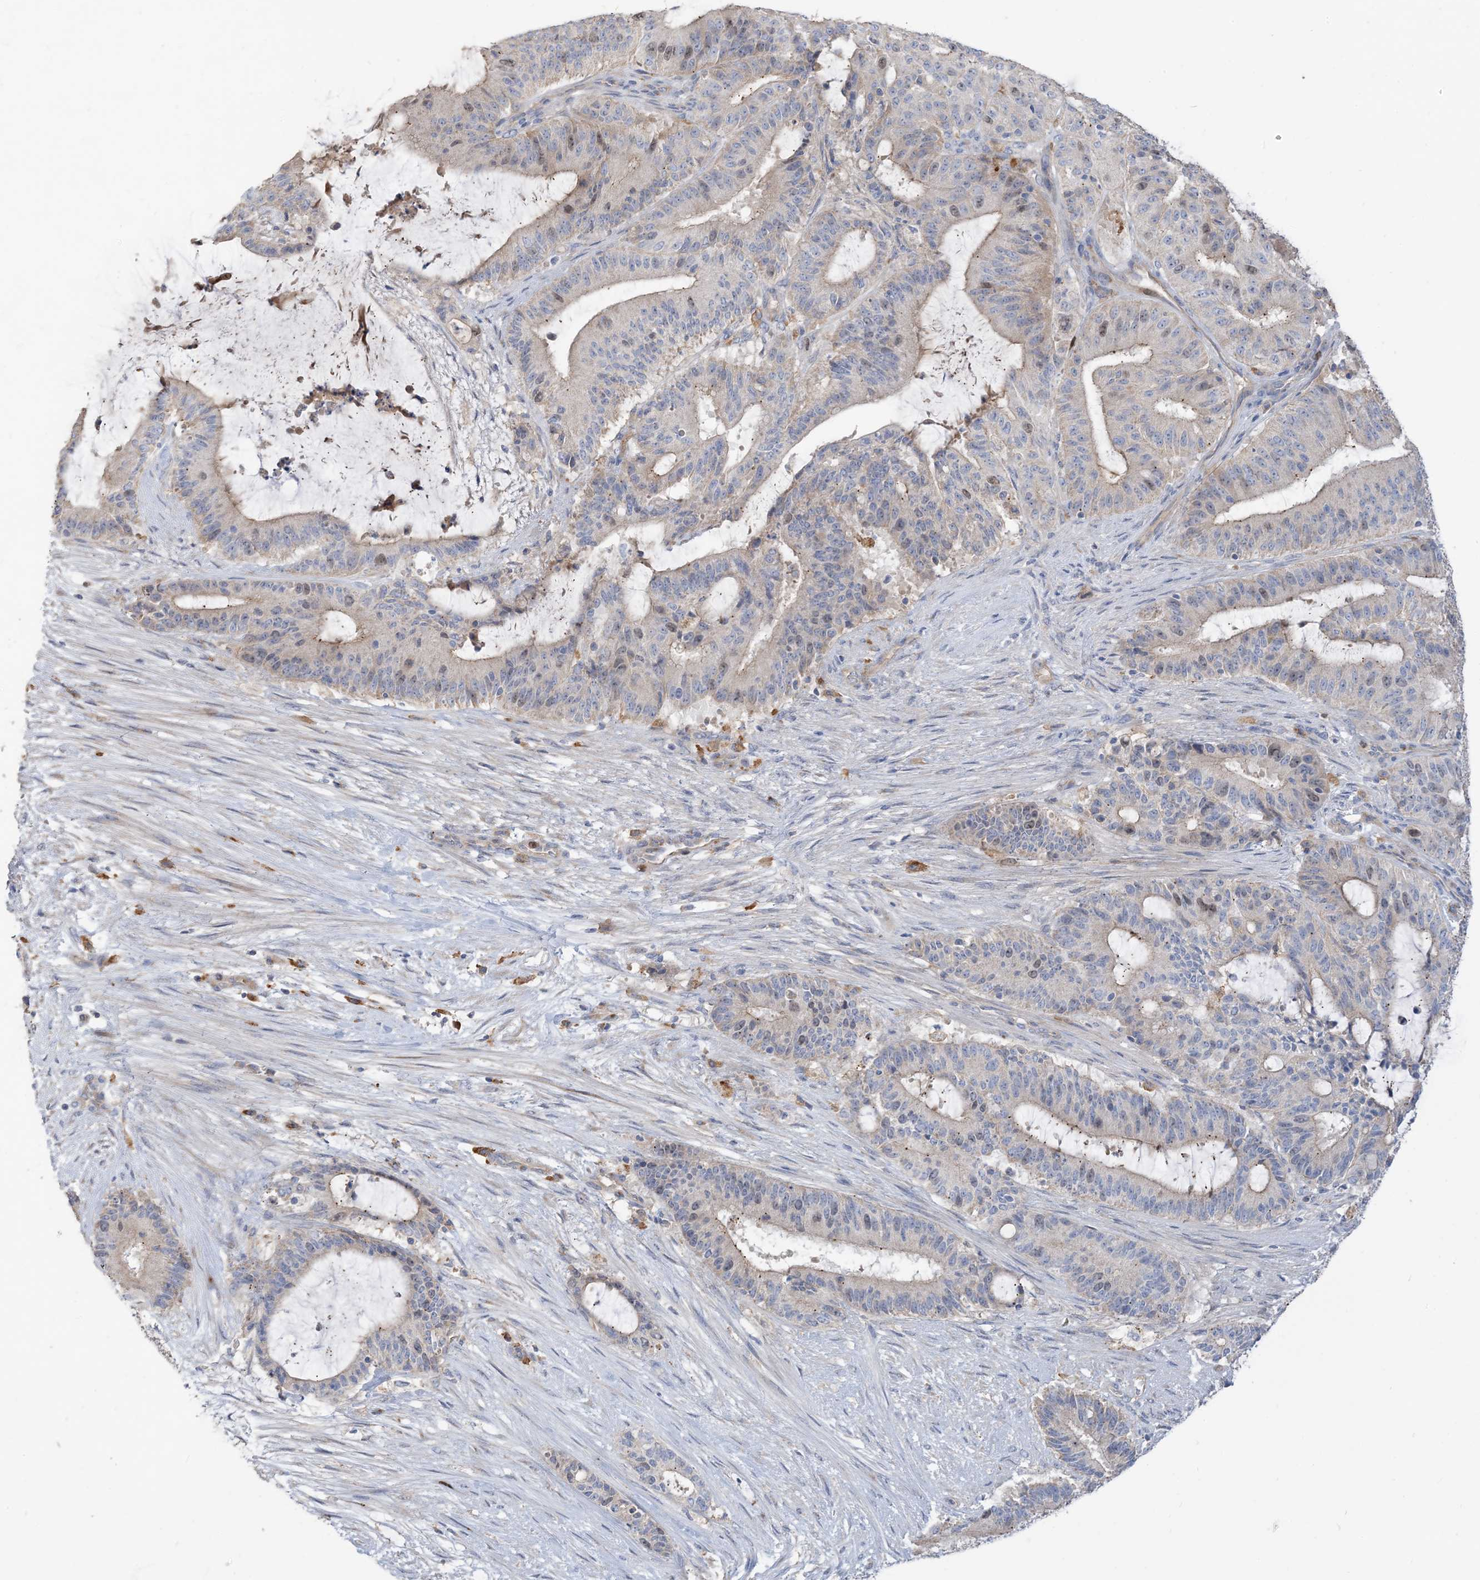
{"staining": {"intensity": "weak", "quantity": "<25%", "location": "nuclear"}, "tissue": "liver cancer", "cell_type": "Tumor cells", "image_type": "cancer", "snomed": [{"axis": "morphology", "description": "Normal tissue, NOS"}, {"axis": "morphology", "description": "Cholangiocarcinoma"}, {"axis": "topography", "description": "Liver"}, {"axis": "topography", "description": "Peripheral nerve tissue"}], "caption": "High power microscopy histopathology image of an IHC histopathology image of liver cancer, revealing no significant staining in tumor cells.", "gene": "PEAR1", "patient": {"sex": "female", "age": 73}}